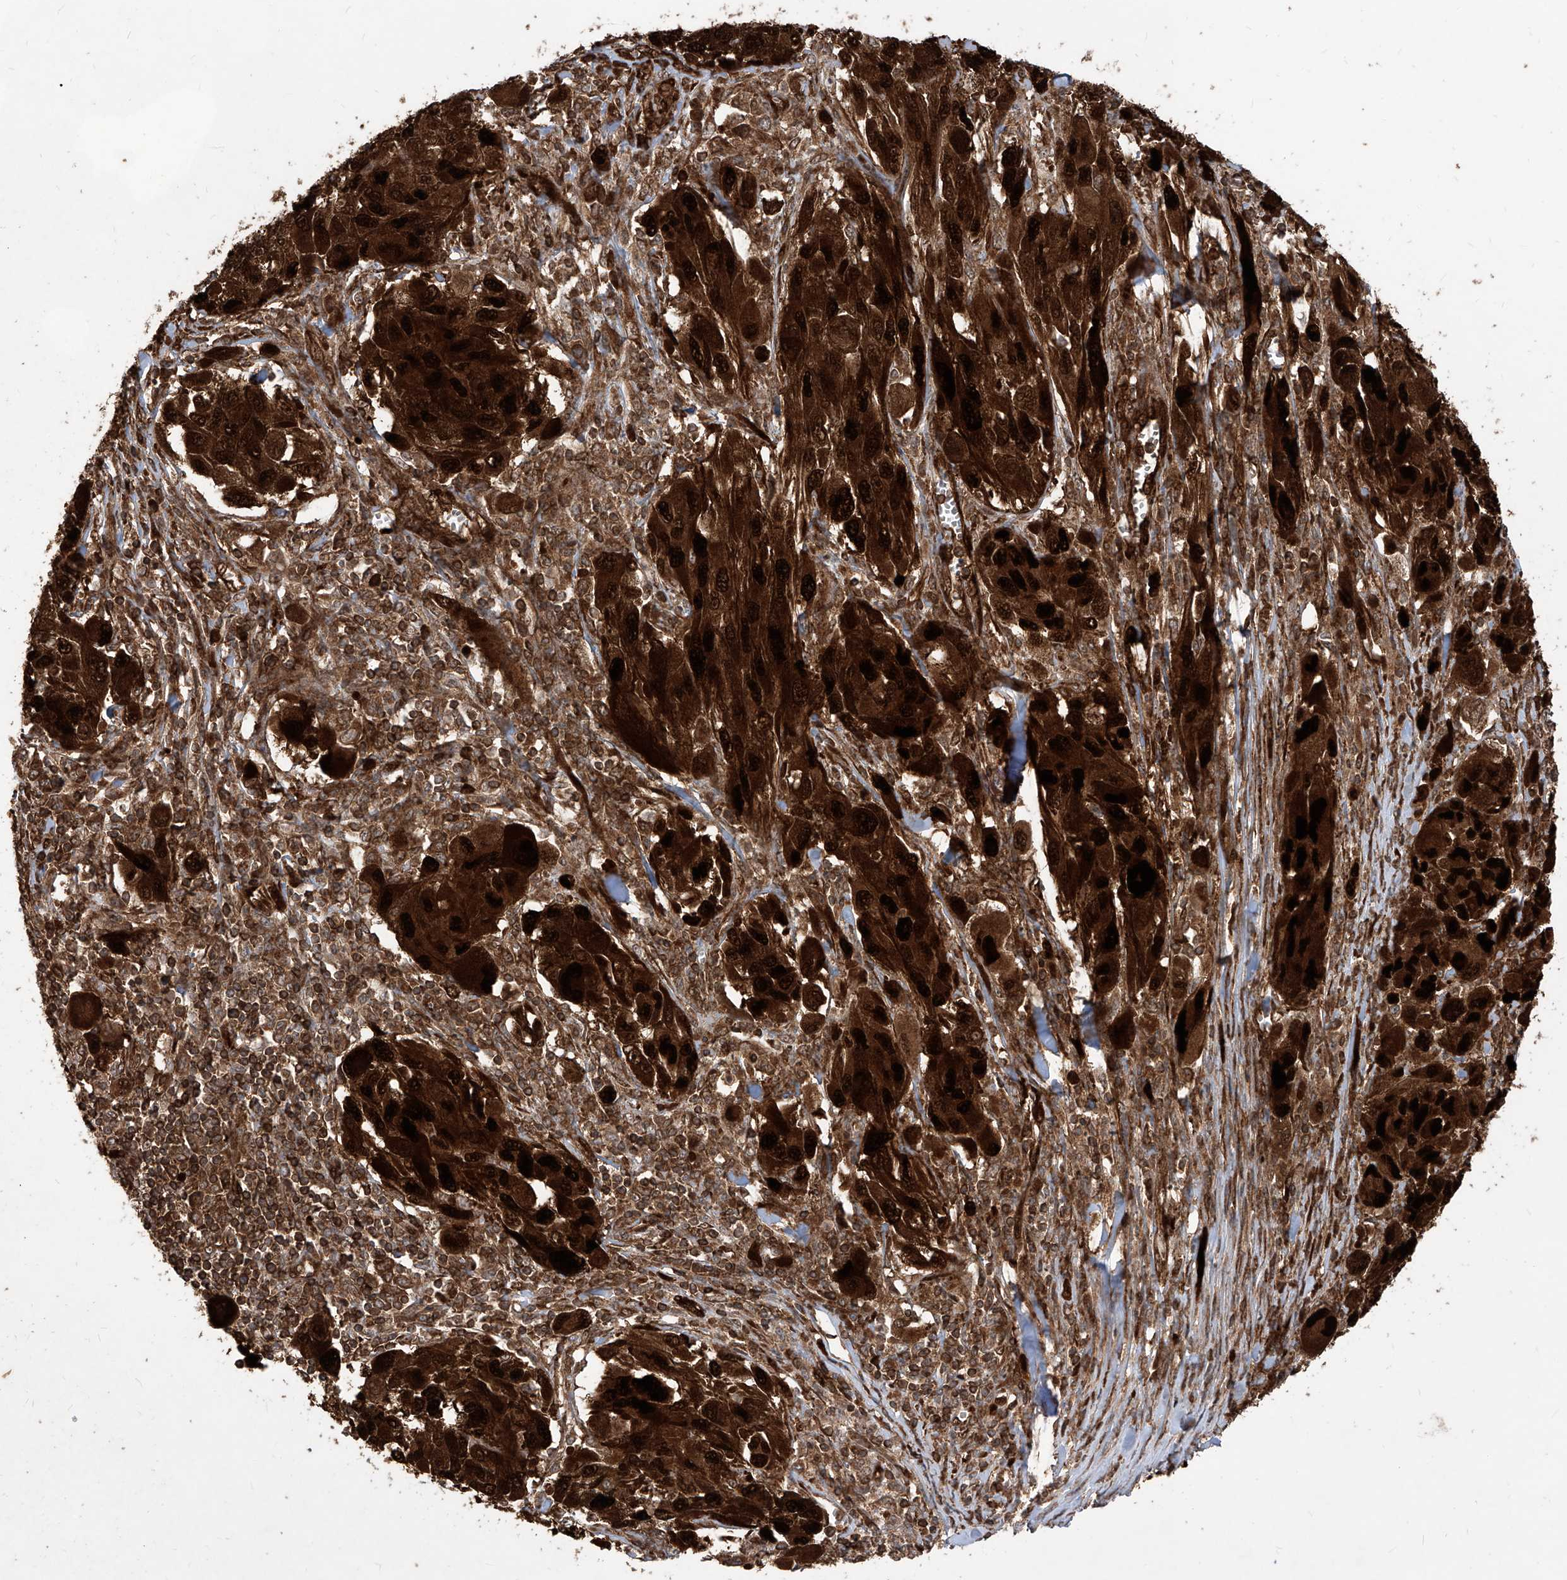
{"staining": {"intensity": "strong", "quantity": ">75%", "location": "cytoplasmic/membranous,nuclear"}, "tissue": "melanoma", "cell_type": "Tumor cells", "image_type": "cancer", "snomed": [{"axis": "morphology", "description": "Malignant melanoma, NOS"}, {"axis": "topography", "description": "Skin"}], "caption": "Brown immunohistochemical staining in melanoma demonstrates strong cytoplasmic/membranous and nuclear staining in approximately >75% of tumor cells. The staining was performed using DAB (3,3'-diaminobenzidine), with brown indicating positive protein expression. Nuclei are stained blue with hematoxylin.", "gene": "MAGED2", "patient": {"sex": "female", "age": 91}}